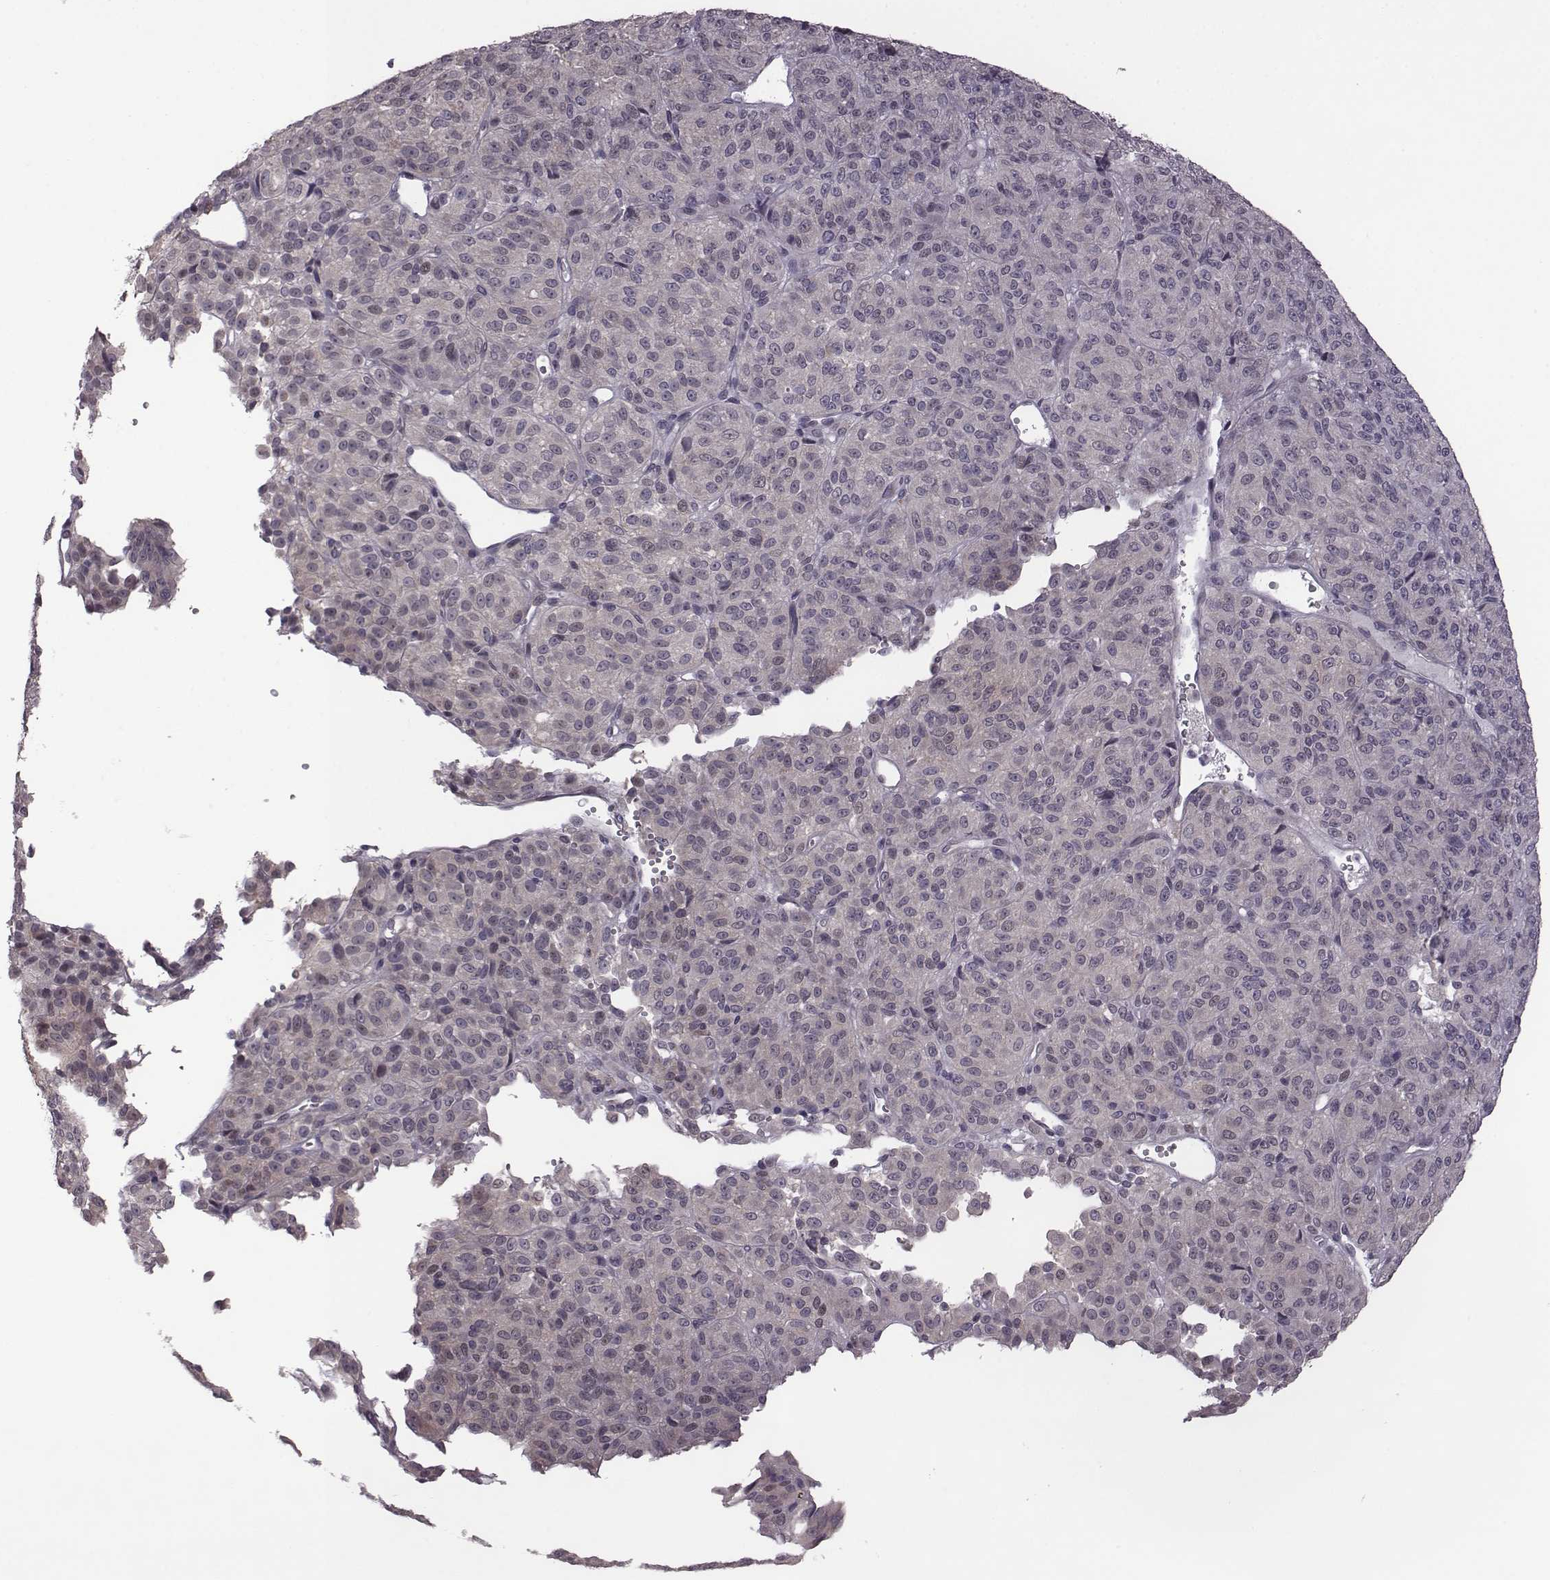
{"staining": {"intensity": "negative", "quantity": "none", "location": "none"}, "tissue": "melanoma", "cell_type": "Tumor cells", "image_type": "cancer", "snomed": [{"axis": "morphology", "description": "Malignant melanoma, Metastatic site"}, {"axis": "topography", "description": "Brain"}], "caption": "The IHC photomicrograph has no significant expression in tumor cells of melanoma tissue. Nuclei are stained in blue.", "gene": "BICDL1", "patient": {"sex": "female", "age": 56}}